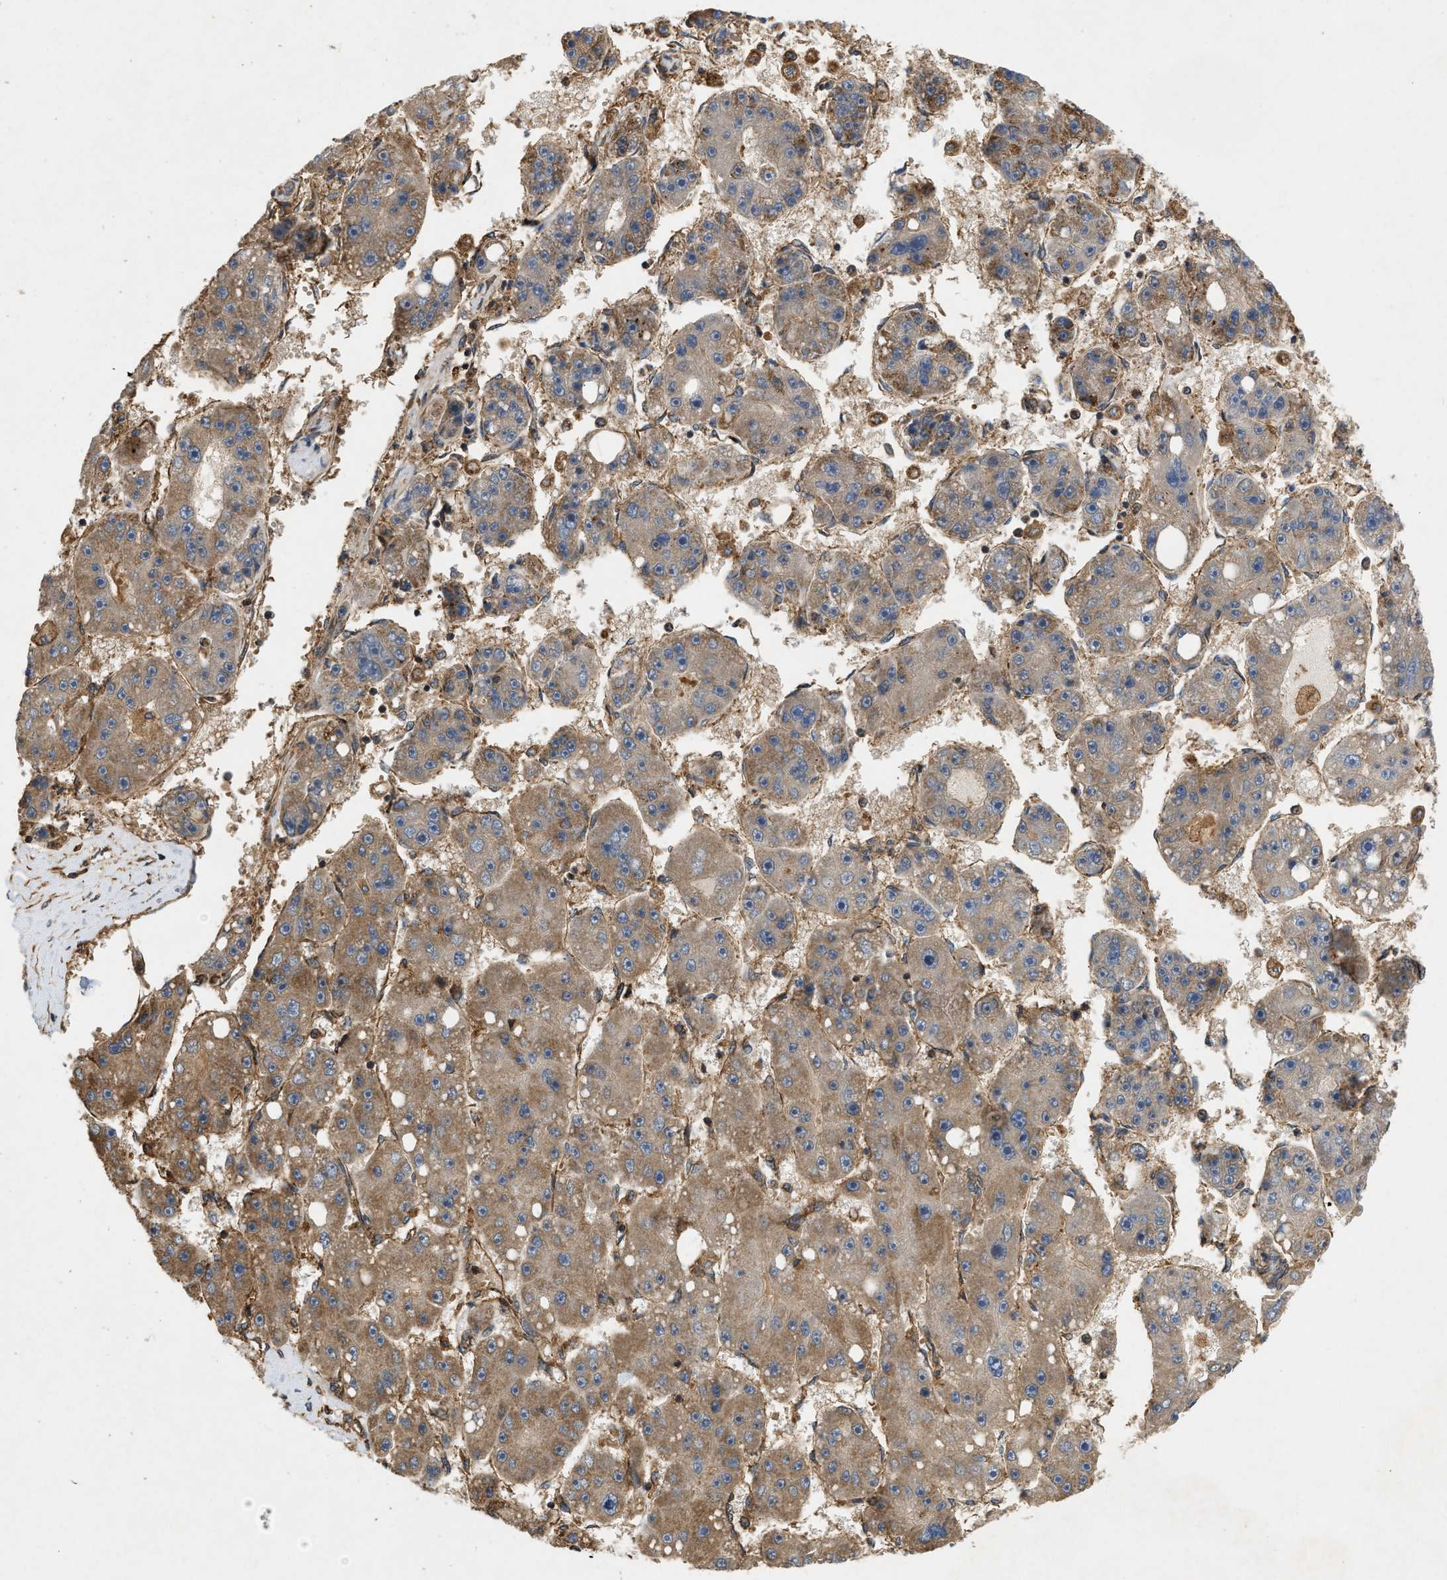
{"staining": {"intensity": "moderate", "quantity": ">75%", "location": "cytoplasmic/membranous"}, "tissue": "liver cancer", "cell_type": "Tumor cells", "image_type": "cancer", "snomed": [{"axis": "morphology", "description": "Carcinoma, Hepatocellular, NOS"}, {"axis": "topography", "description": "Liver"}], "caption": "High-power microscopy captured an immunohistochemistry (IHC) image of liver cancer (hepatocellular carcinoma), revealing moderate cytoplasmic/membranous expression in about >75% of tumor cells. The protein of interest is shown in brown color, while the nuclei are stained blue.", "gene": "GNB4", "patient": {"sex": "female", "age": 61}}